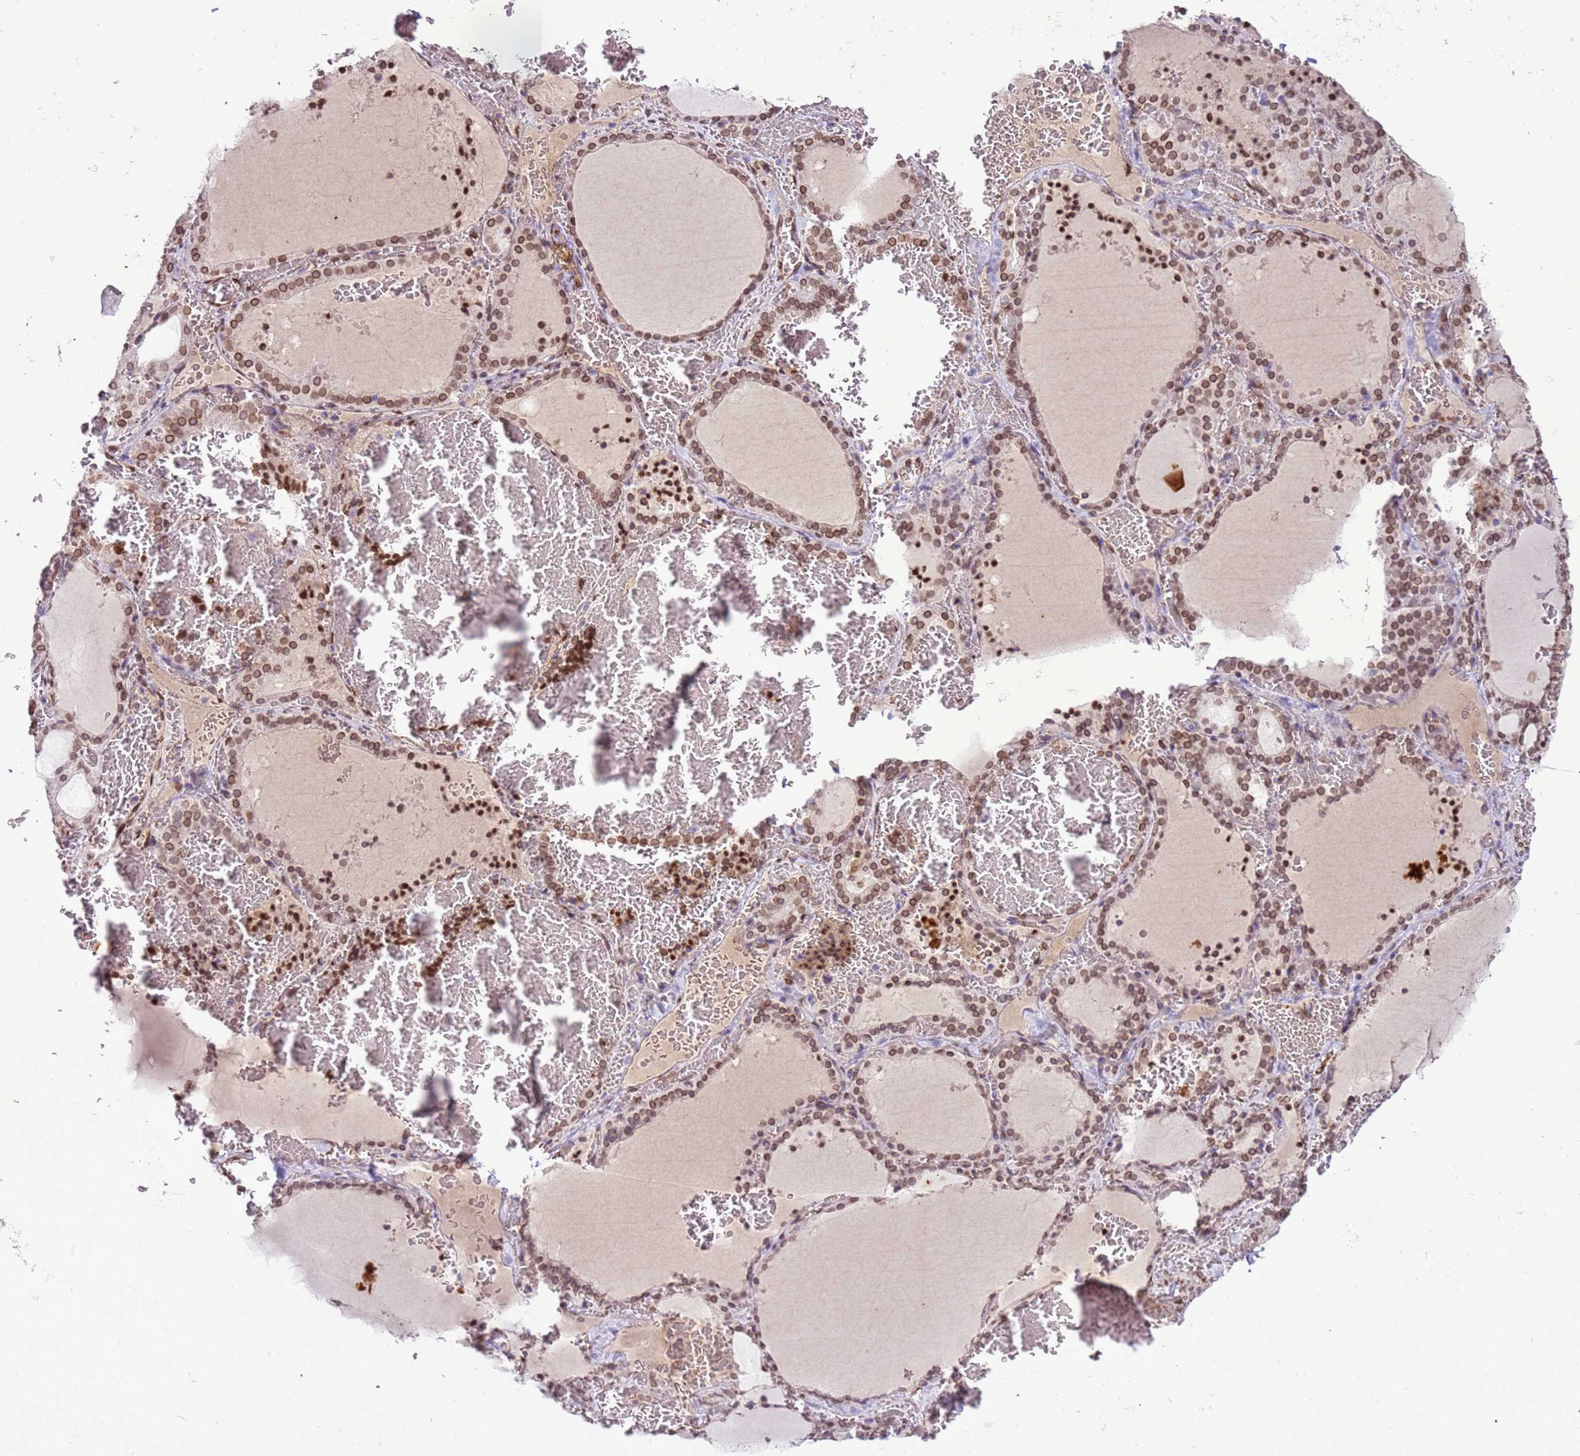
{"staining": {"intensity": "moderate", "quantity": ">75%", "location": "cytoplasmic/membranous,nuclear"}, "tissue": "thyroid gland", "cell_type": "Glandular cells", "image_type": "normal", "snomed": [{"axis": "morphology", "description": "Normal tissue, NOS"}, {"axis": "topography", "description": "Thyroid gland"}], "caption": "An image of thyroid gland stained for a protein demonstrates moderate cytoplasmic/membranous,nuclear brown staining in glandular cells. The staining was performed using DAB (3,3'-diaminobenzidine), with brown indicating positive protein expression. Nuclei are stained blue with hematoxylin.", "gene": "TMEM47", "patient": {"sex": "female", "age": 39}}